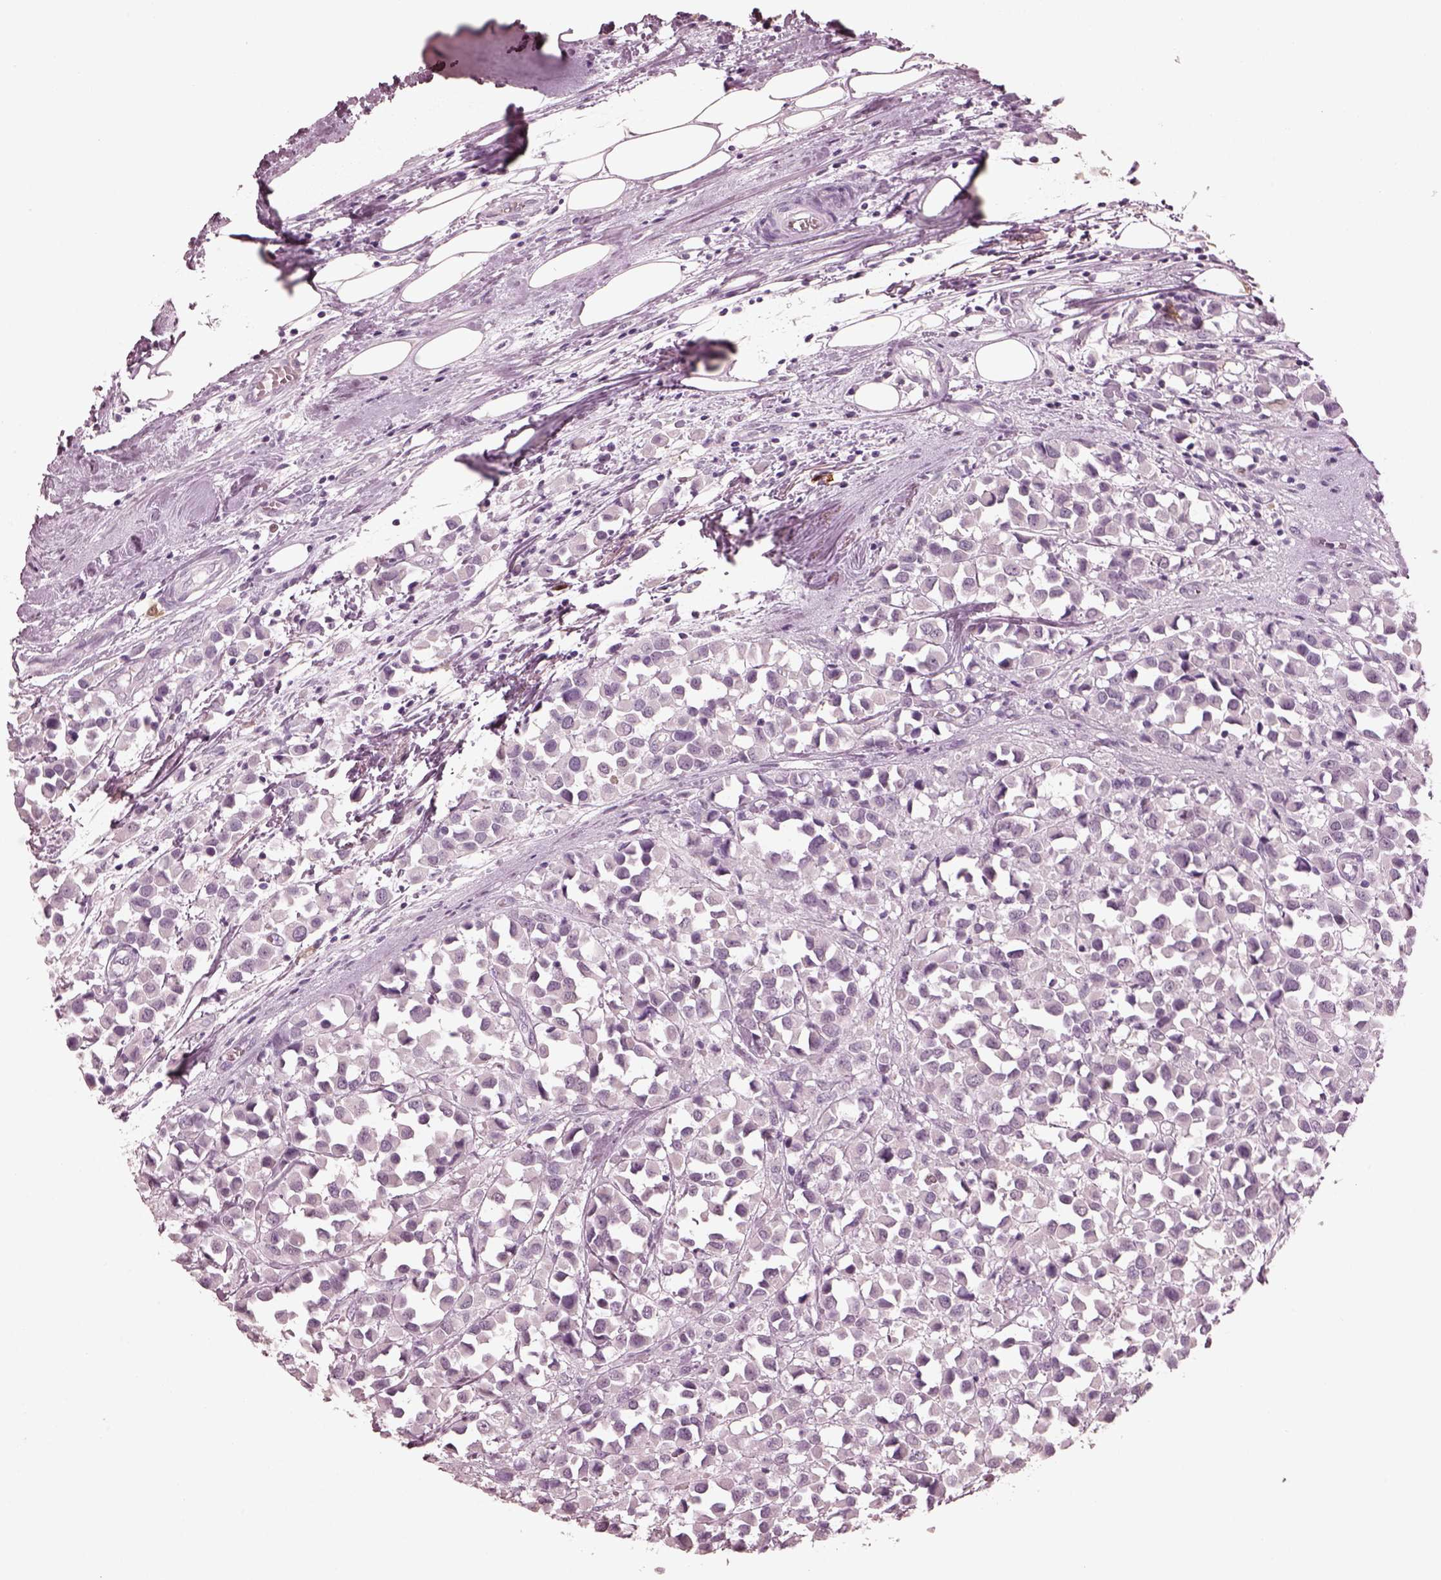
{"staining": {"intensity": "negative", "quantity": "none", "location": "none"}, "tissue": "breast cancer", "cell_type": "Tumor cells", "image_type": "cancer", "snomed": [{"axis": "morphology", "description": "Duct carcinoma"}, {"axis": "topography", "description": "Breast"}], "caption": "The immunohistochemistry histopathology image has no significant staining in tumor cells of breast cancer (invasive ductal carcinoma) tissue.", "gene": "C2orf81", "patient": {"sex": "female", "age": 61}}